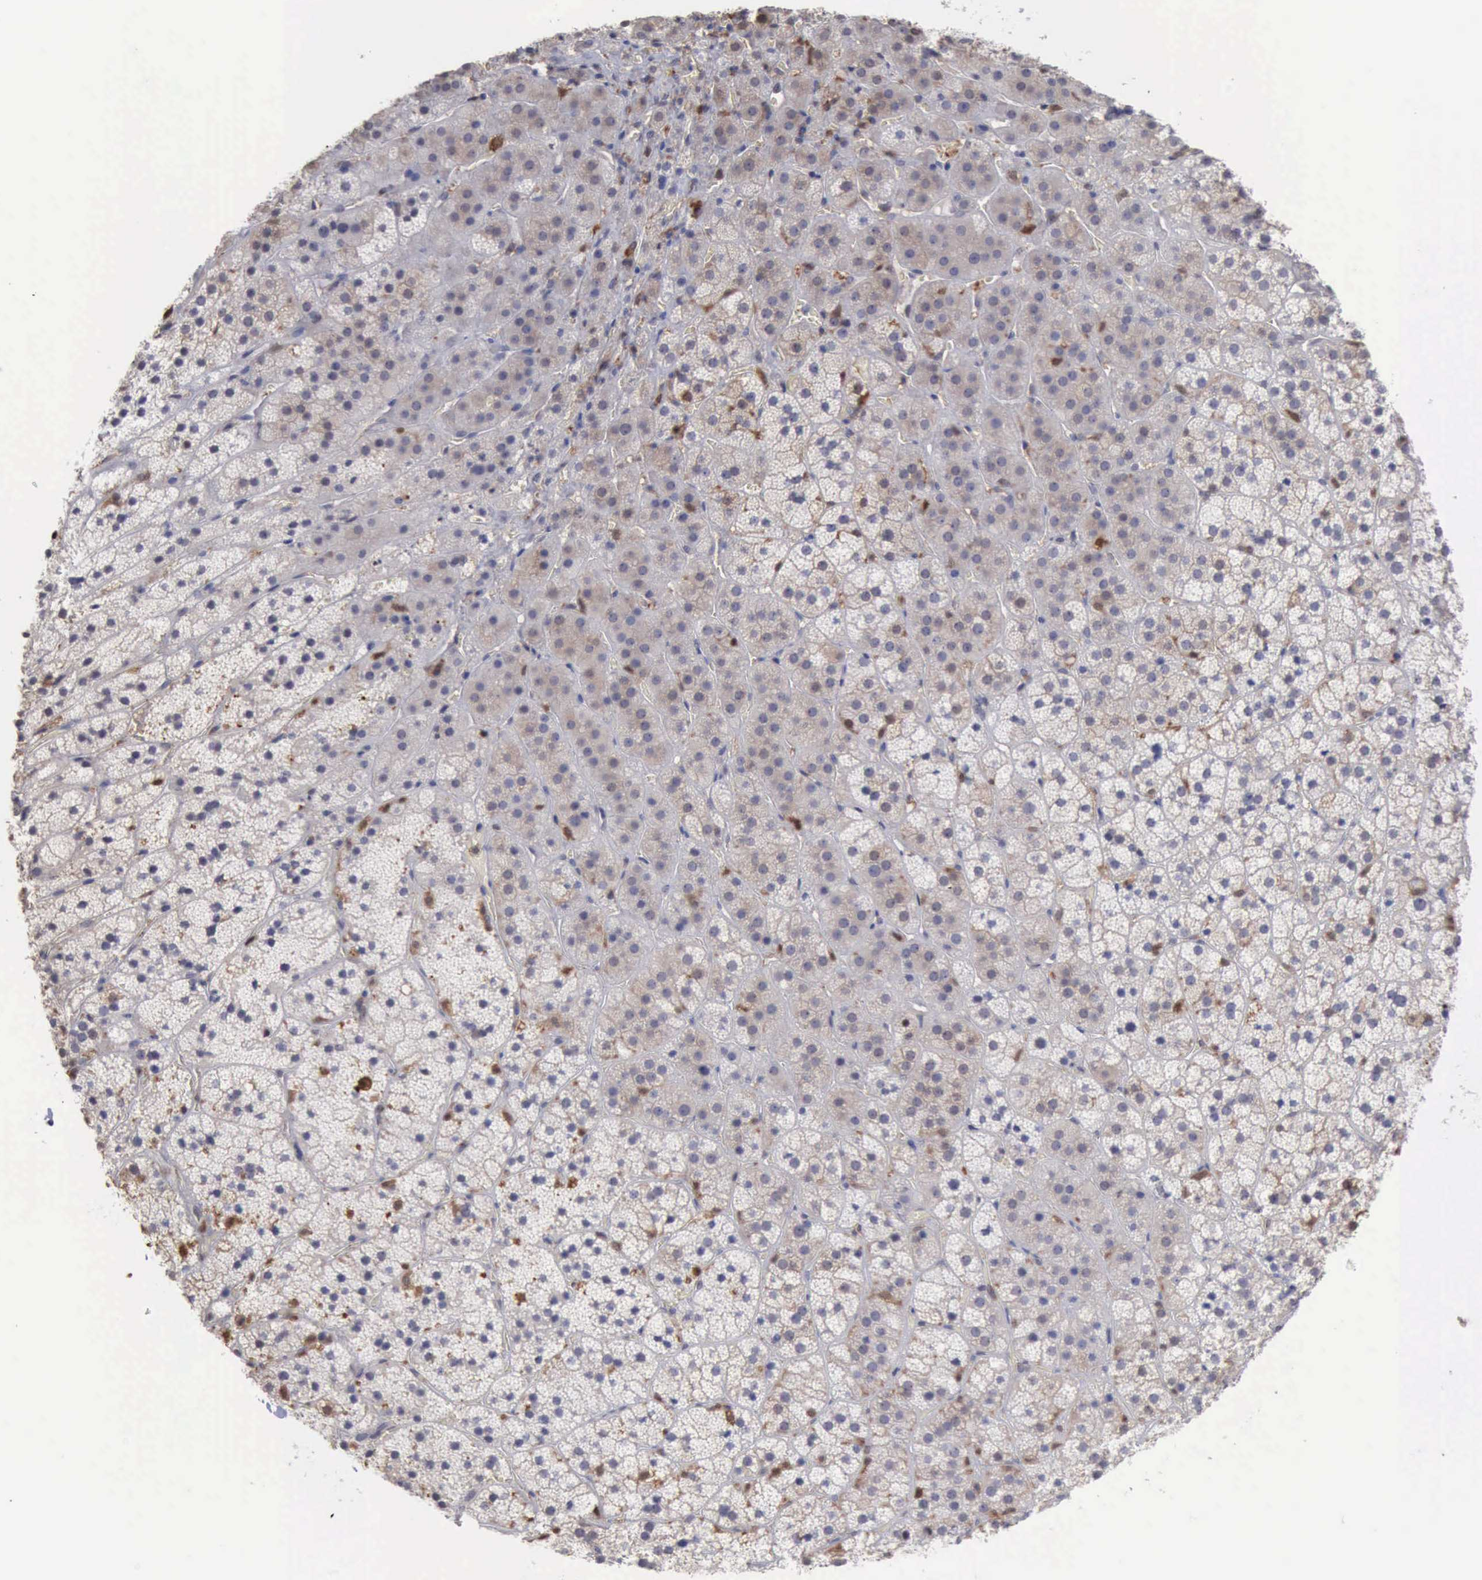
{"staining": {"intensity": "negative", "quantity": "none", "location": "none"}, "tissue": "adrenal gland", "cell_type": "Glandular cells", "image_type": "normal", "snomed": [{"axis": "morphology", "description": "Normal tissue, NOS"}, {"axis": "topography", "description": "Adrenal gland"}], "caption": "High power microscopy micrograph of an immunohistochemistry (IHC) histopathology image of benign adrenal gland, revealing no significant staining in glandular cells. The staining was performed using DAB (3,3'-diaminobenzidine) to visualize the protein expression in brown, while the nuclei were stained in blue with hematoxylin (Magnification: 20x).", "gene": "STAT1", "patient": {"sex": "female", "age": 44}}